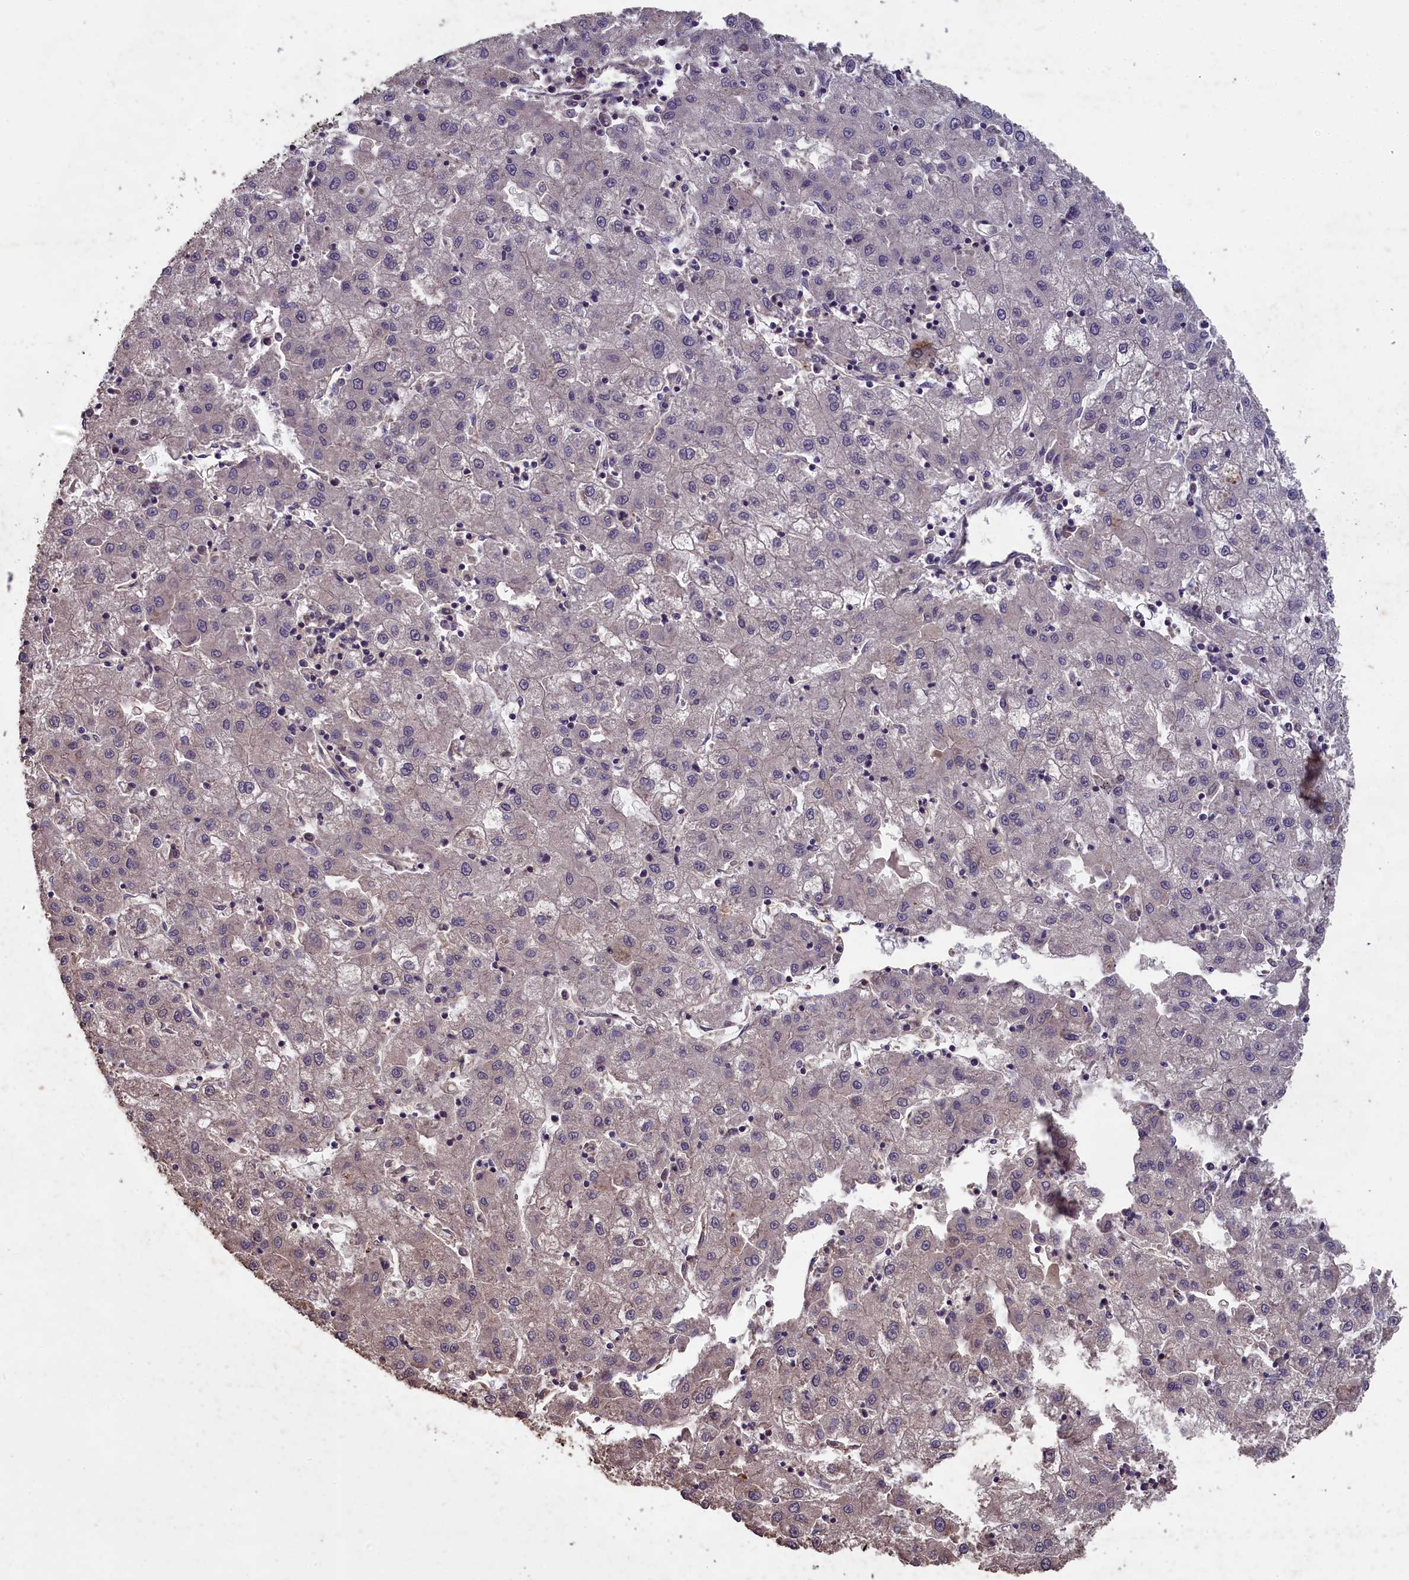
{"staining": {"intensity": "negative", "quantity": "none", "location": "none"}, "tissue": "liver cancer", "cell_type": "Tumor cells", "image_type": "cancer", "snomed": [{"axis": "morphology", "description": "Carcinoma, Hepatocellular, NOS"}, {"axis": "topography", "description": "Liver"}], "caption": "Immunohistochemistry (IHC) photomicrograph of human liver cancer (hepatocellular carcinoma) stained for a protein (brown), which reveals no staining in tumor cells.", "gene": "CHD9", "patient": {"sex": "male", "age": 72}}